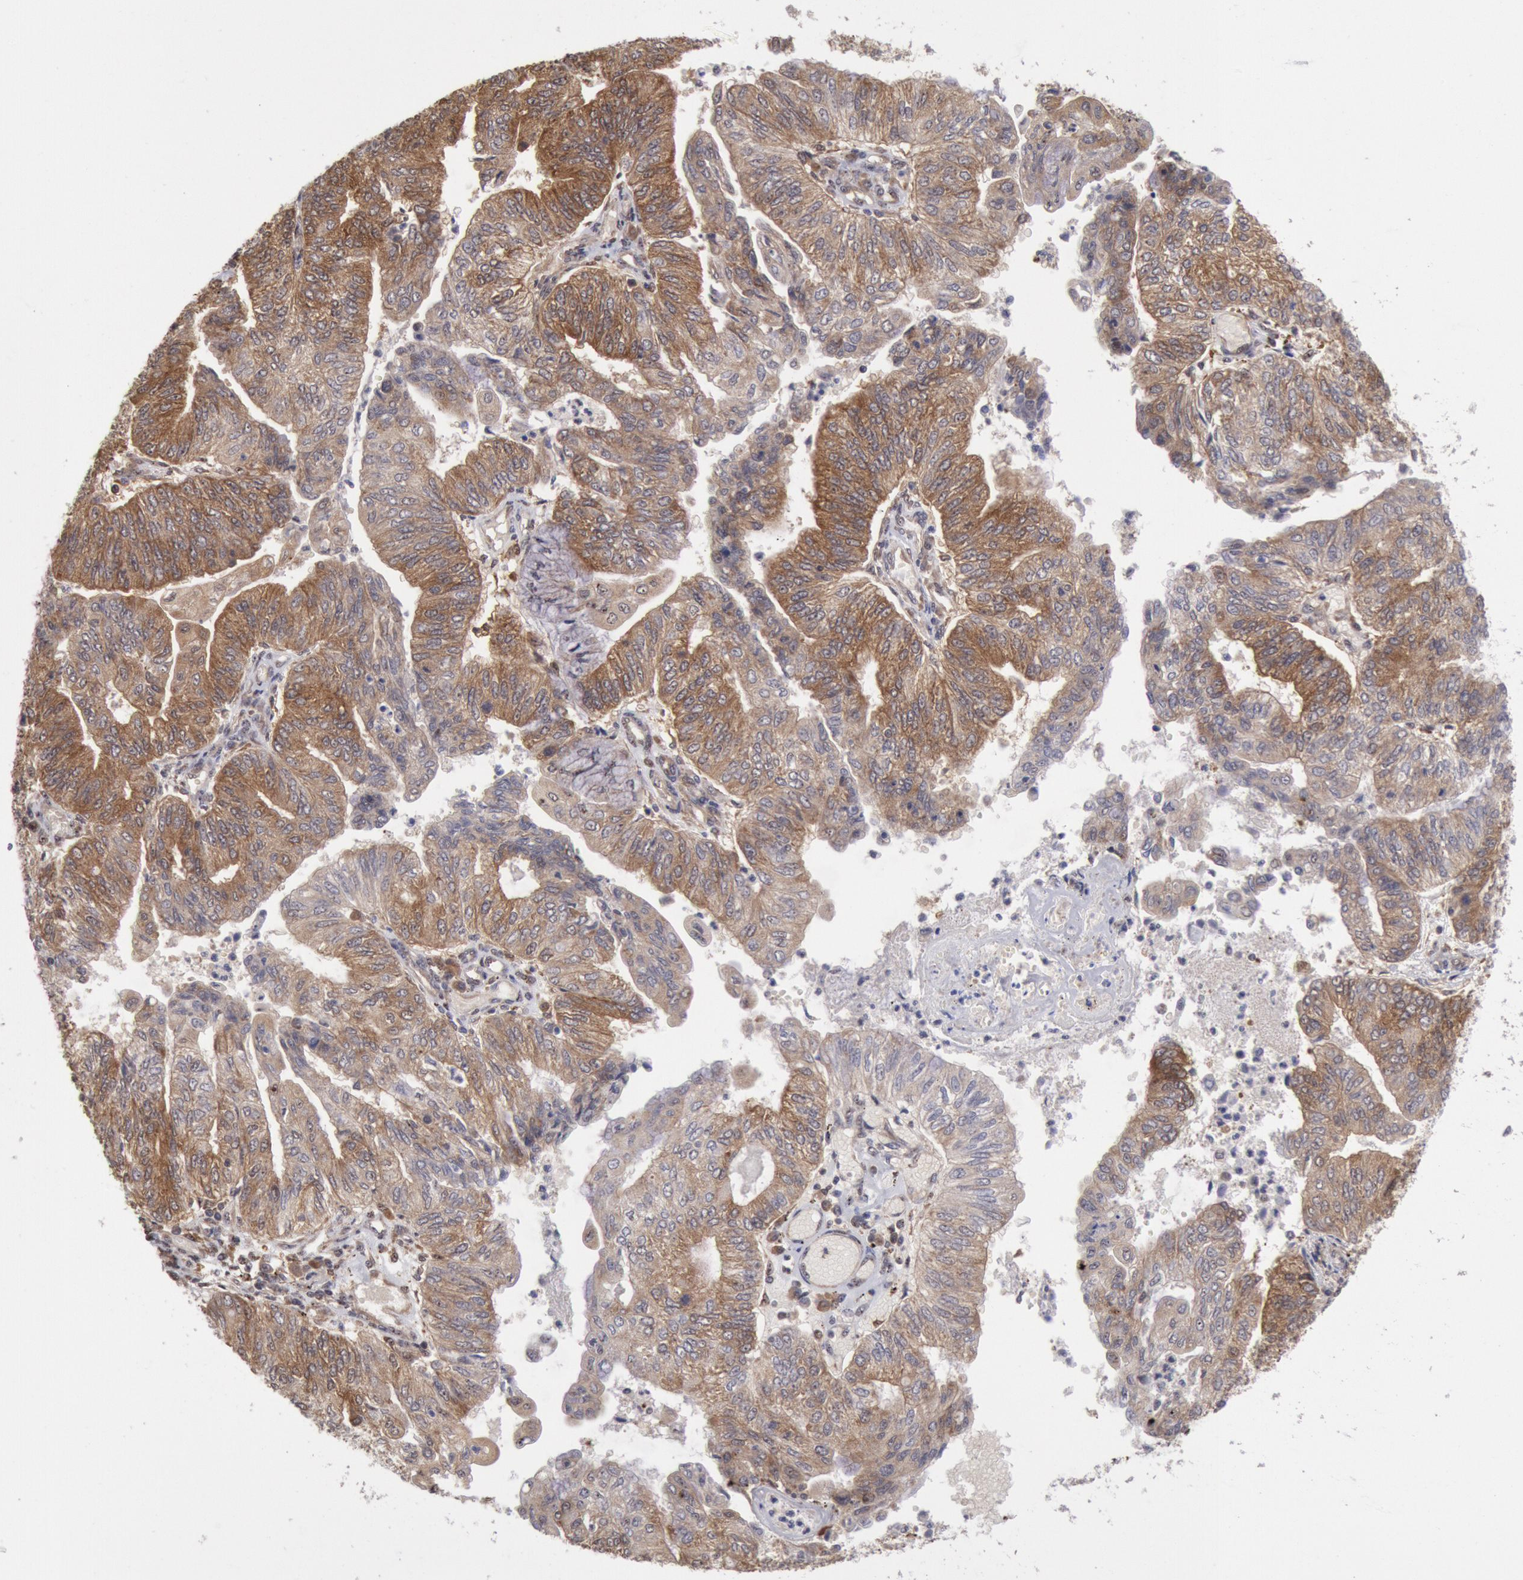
{"staining": {"intensity": "moderate", "quantity": "25%-75%", "location": "cytoplasmic/membranous"}, "tissue": "endometrial cancer", "cell_type": "Tumor cells", "image_type": "cancer", "snomed": [{"axis": "morphology", "description": "Adenocarcinoma, NOS"}, {"axis": "topography", "description": "Endometrium"}], "caption": "Adenocarcinoma (endometrial) stained for a protein shows moderate cytoplasmic/membranous positivity in tumor cells.", "gene": "STX17", "patient": {"sex": "female", "age": 59}}